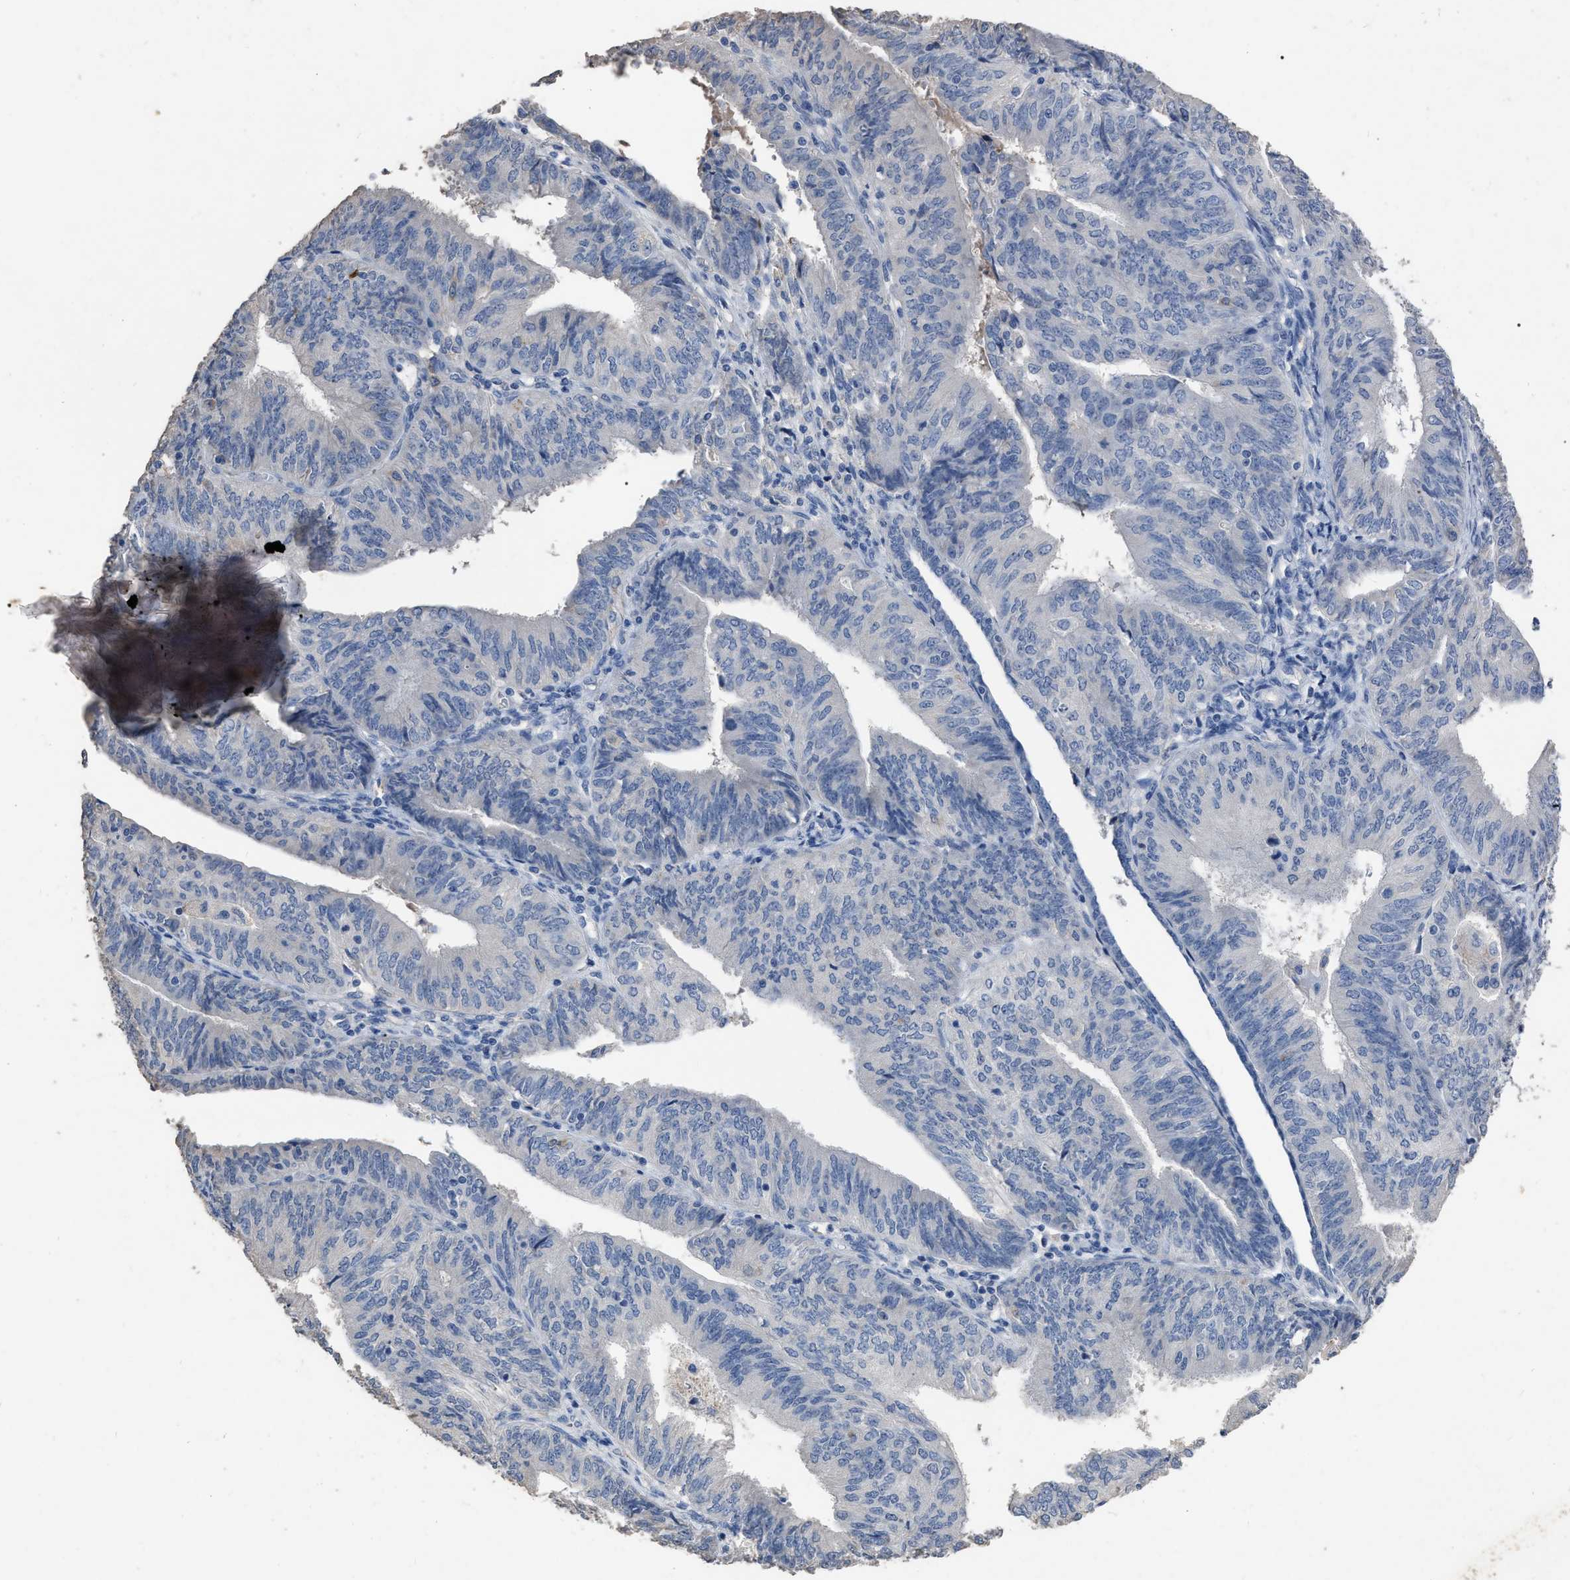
{"staining": {"intensity": "negative", "quantity": "none", "location": "none"}, "tissue": "endometrial cancer", "cell_type": "Tumor cells", "image_type": "cancer", "snomed": [{"axis": "morphology", "description": "Adenocarcinoma, NOS"}, {"axis": "topography", "description": "Endometrium"}], "caption": "Adenocarcinoma (endometrial) stained for a protein using immunohistochemistry (IHC) exhibits no staining tumor cells.", "gene": "HABP2", "patient": {"sex": "female", "age": 58}}